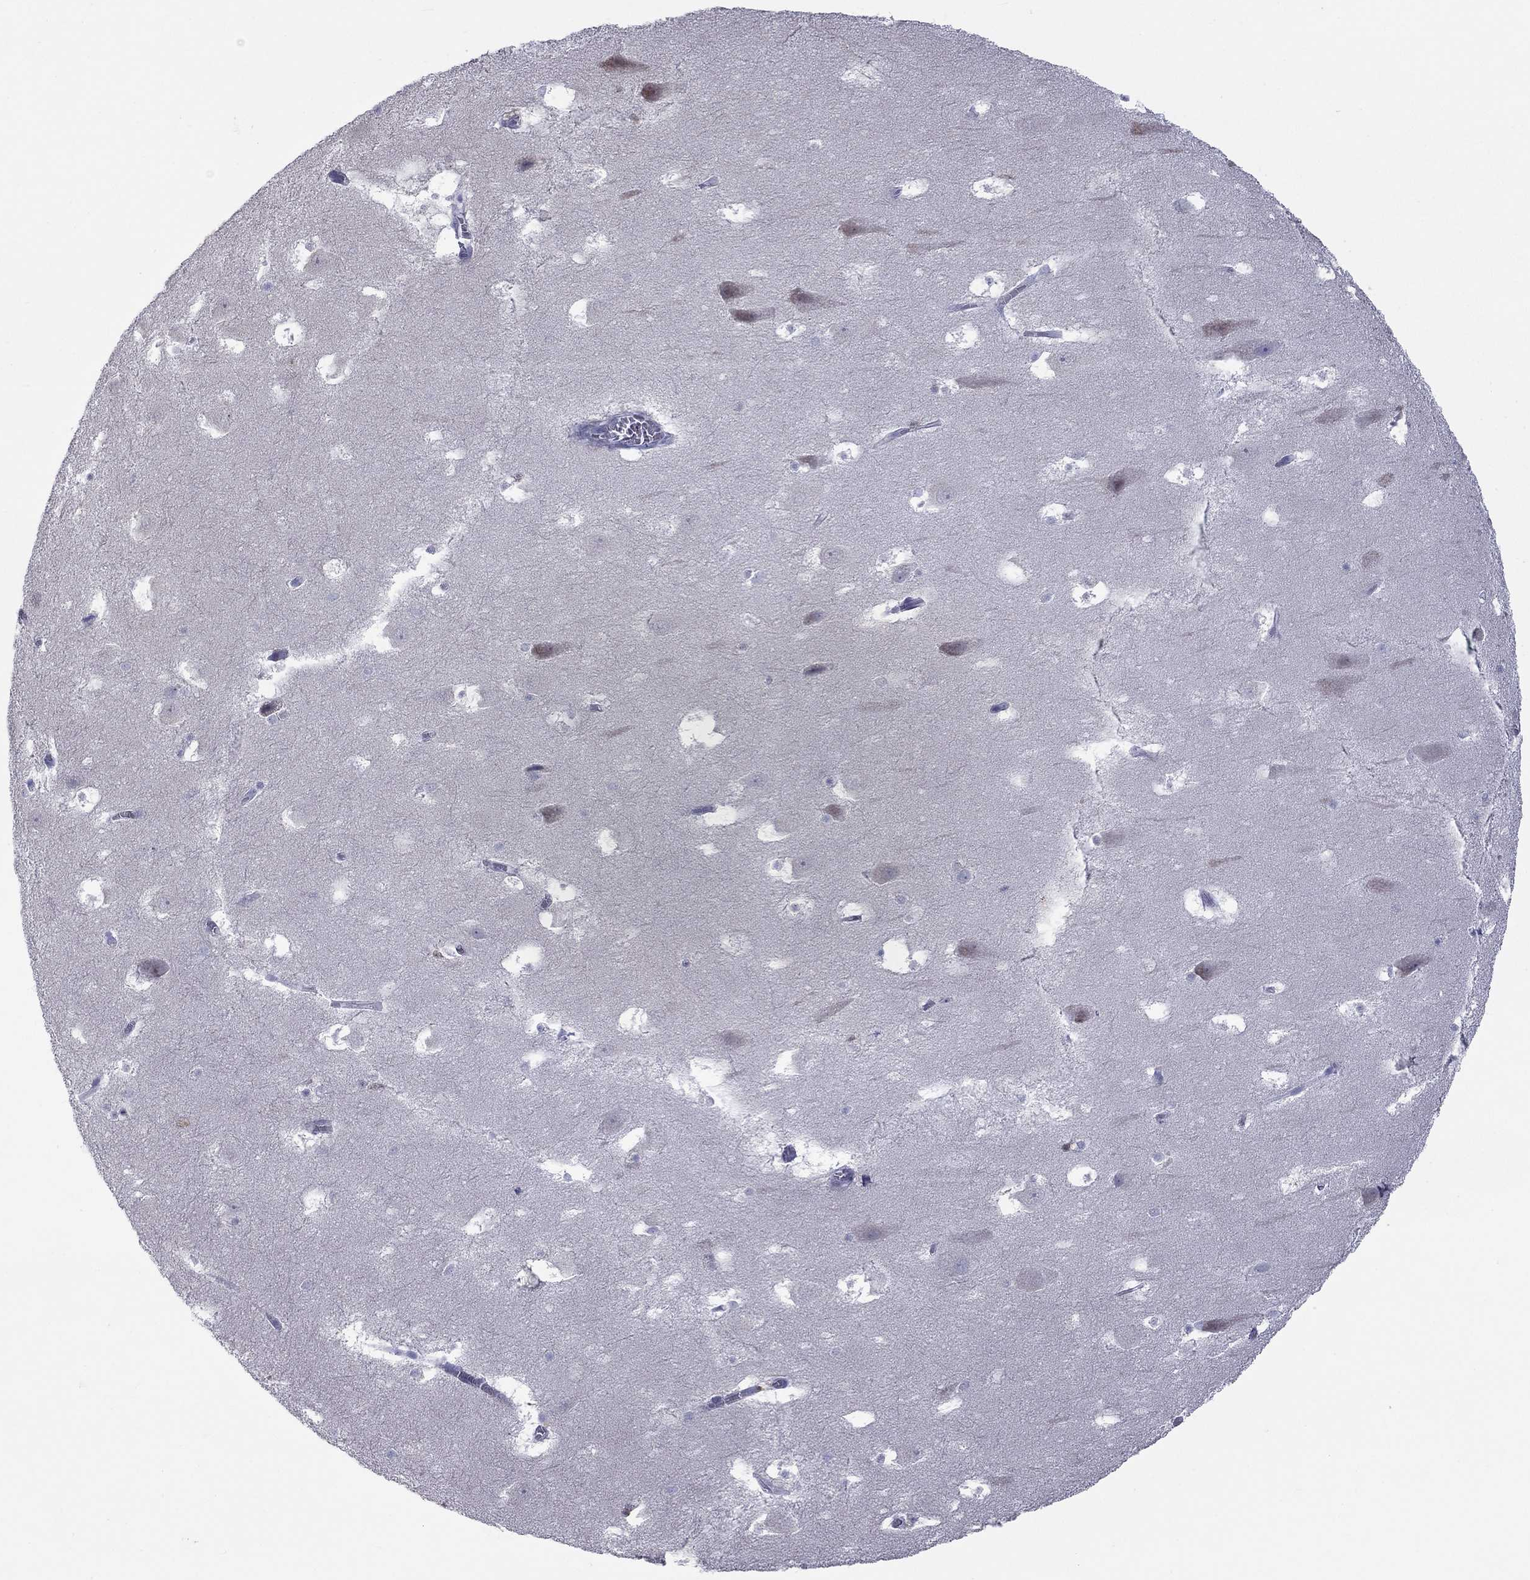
{"staining": {"intensity": "negative", "quantity": "none", "location": "none"}, "tissue": "hippocampus", "cell_type": "Glial cells", "image_type": "normal", "snomed": [{"axis": "morphology", "description": "Normal tissue, NOS"}, {"axis": "topography", "description": "Hippocampus"}], "caption": "This micrograph is of unremarkable hippocampus stained with immunohistochemistry to label a protein in brown with the nuclei are counter-stained blue. There is no expression in glial cells.", "gene": "UNC119B", "patient": {"sex": "male", "age": 45}}